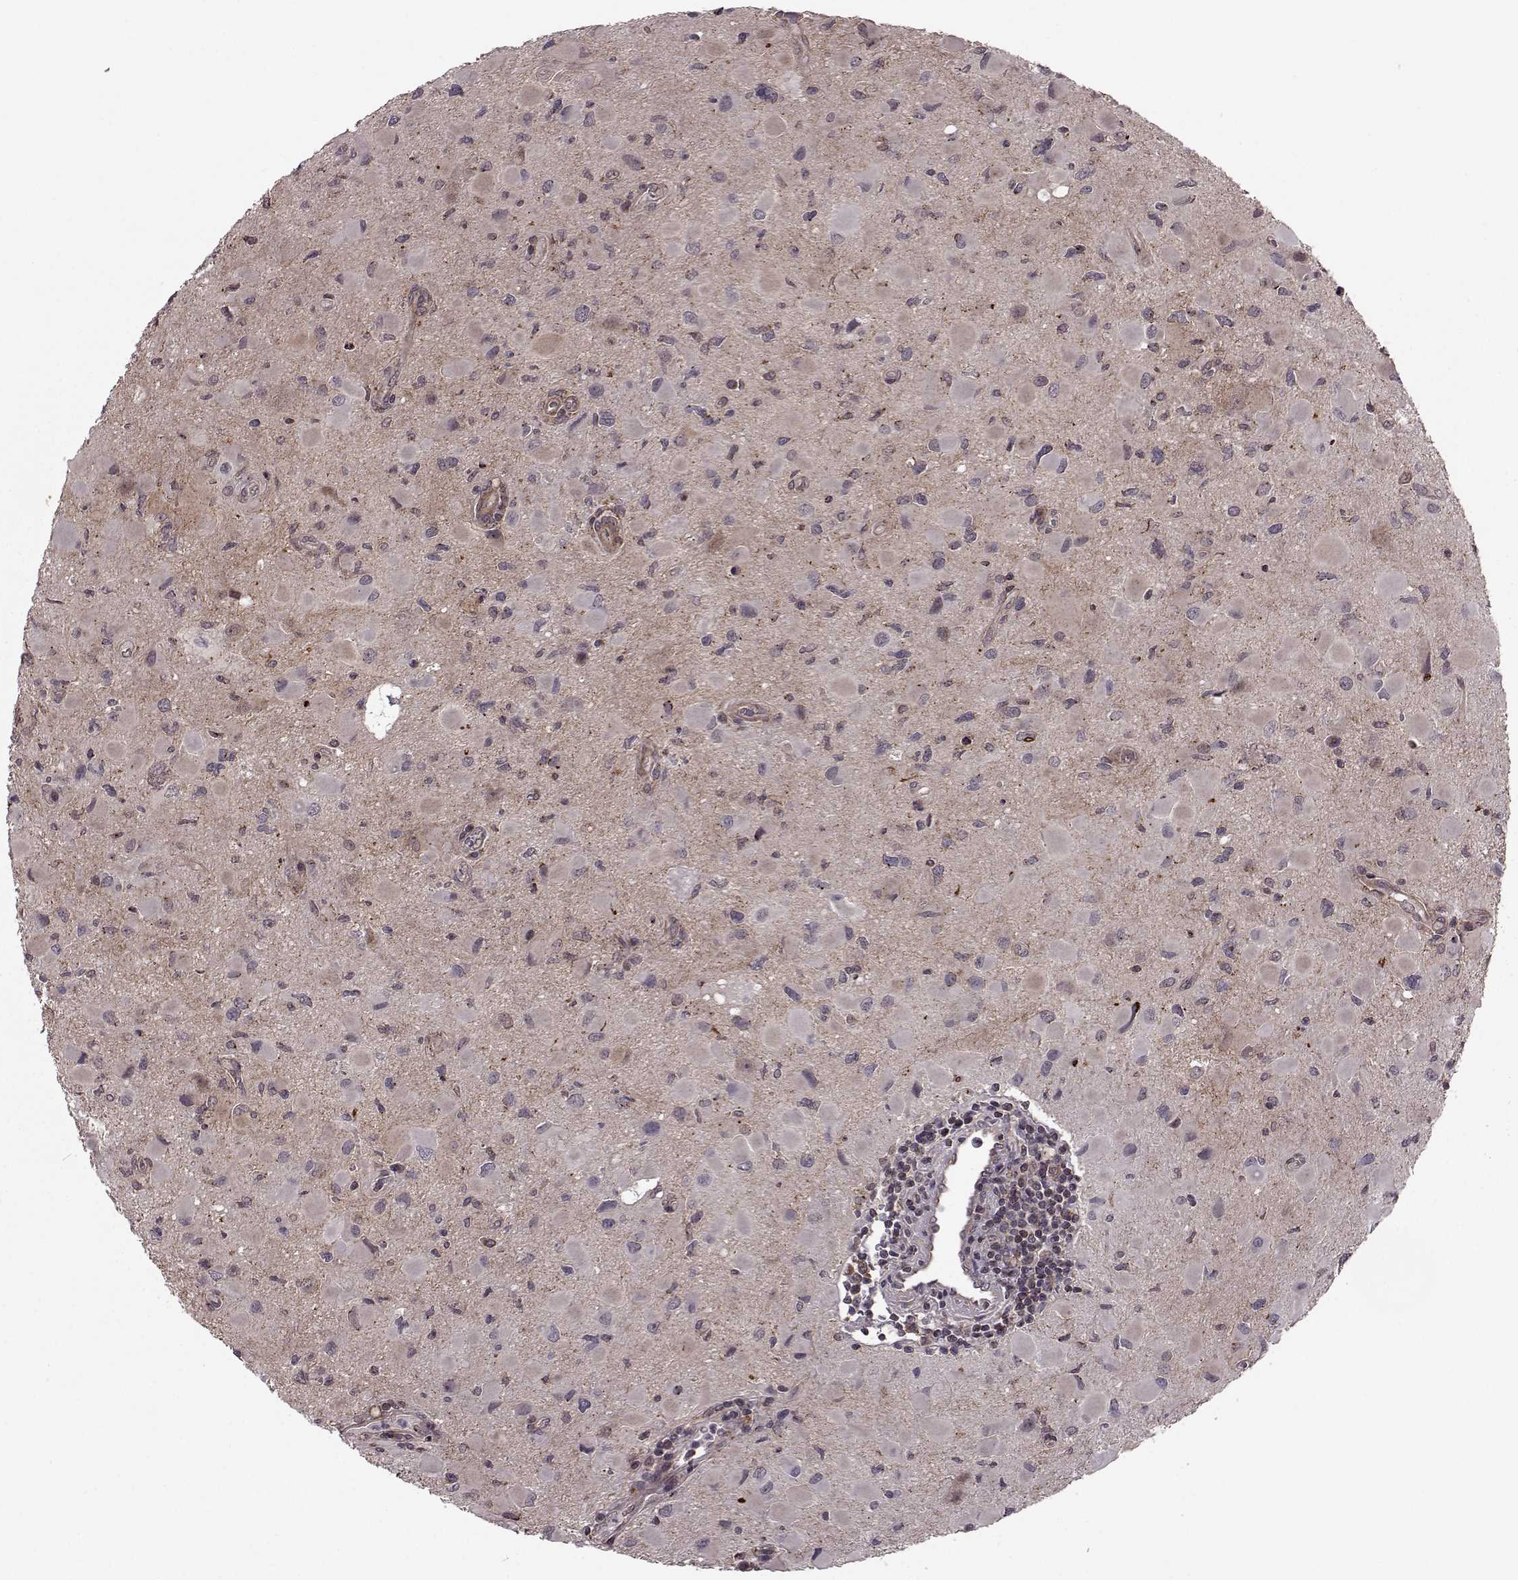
{"staining": {"intensity": "negative", "quantity": "none", "location": "none"}, "tissue": "glioma", "cell_type": "Tumor cells", "image_type": "cancer", "snomed": [{"axis": "morphology", "description": "Glioma, malignant, Low grade"}, {"axis": "topography", "description": "Brain"}], "caption": "The histopathology image exhibits no staining of tumor cells in malignant low-grade glioma.", "gene": "FNIP2", "patient": {"sex": "female", "age": 32}}